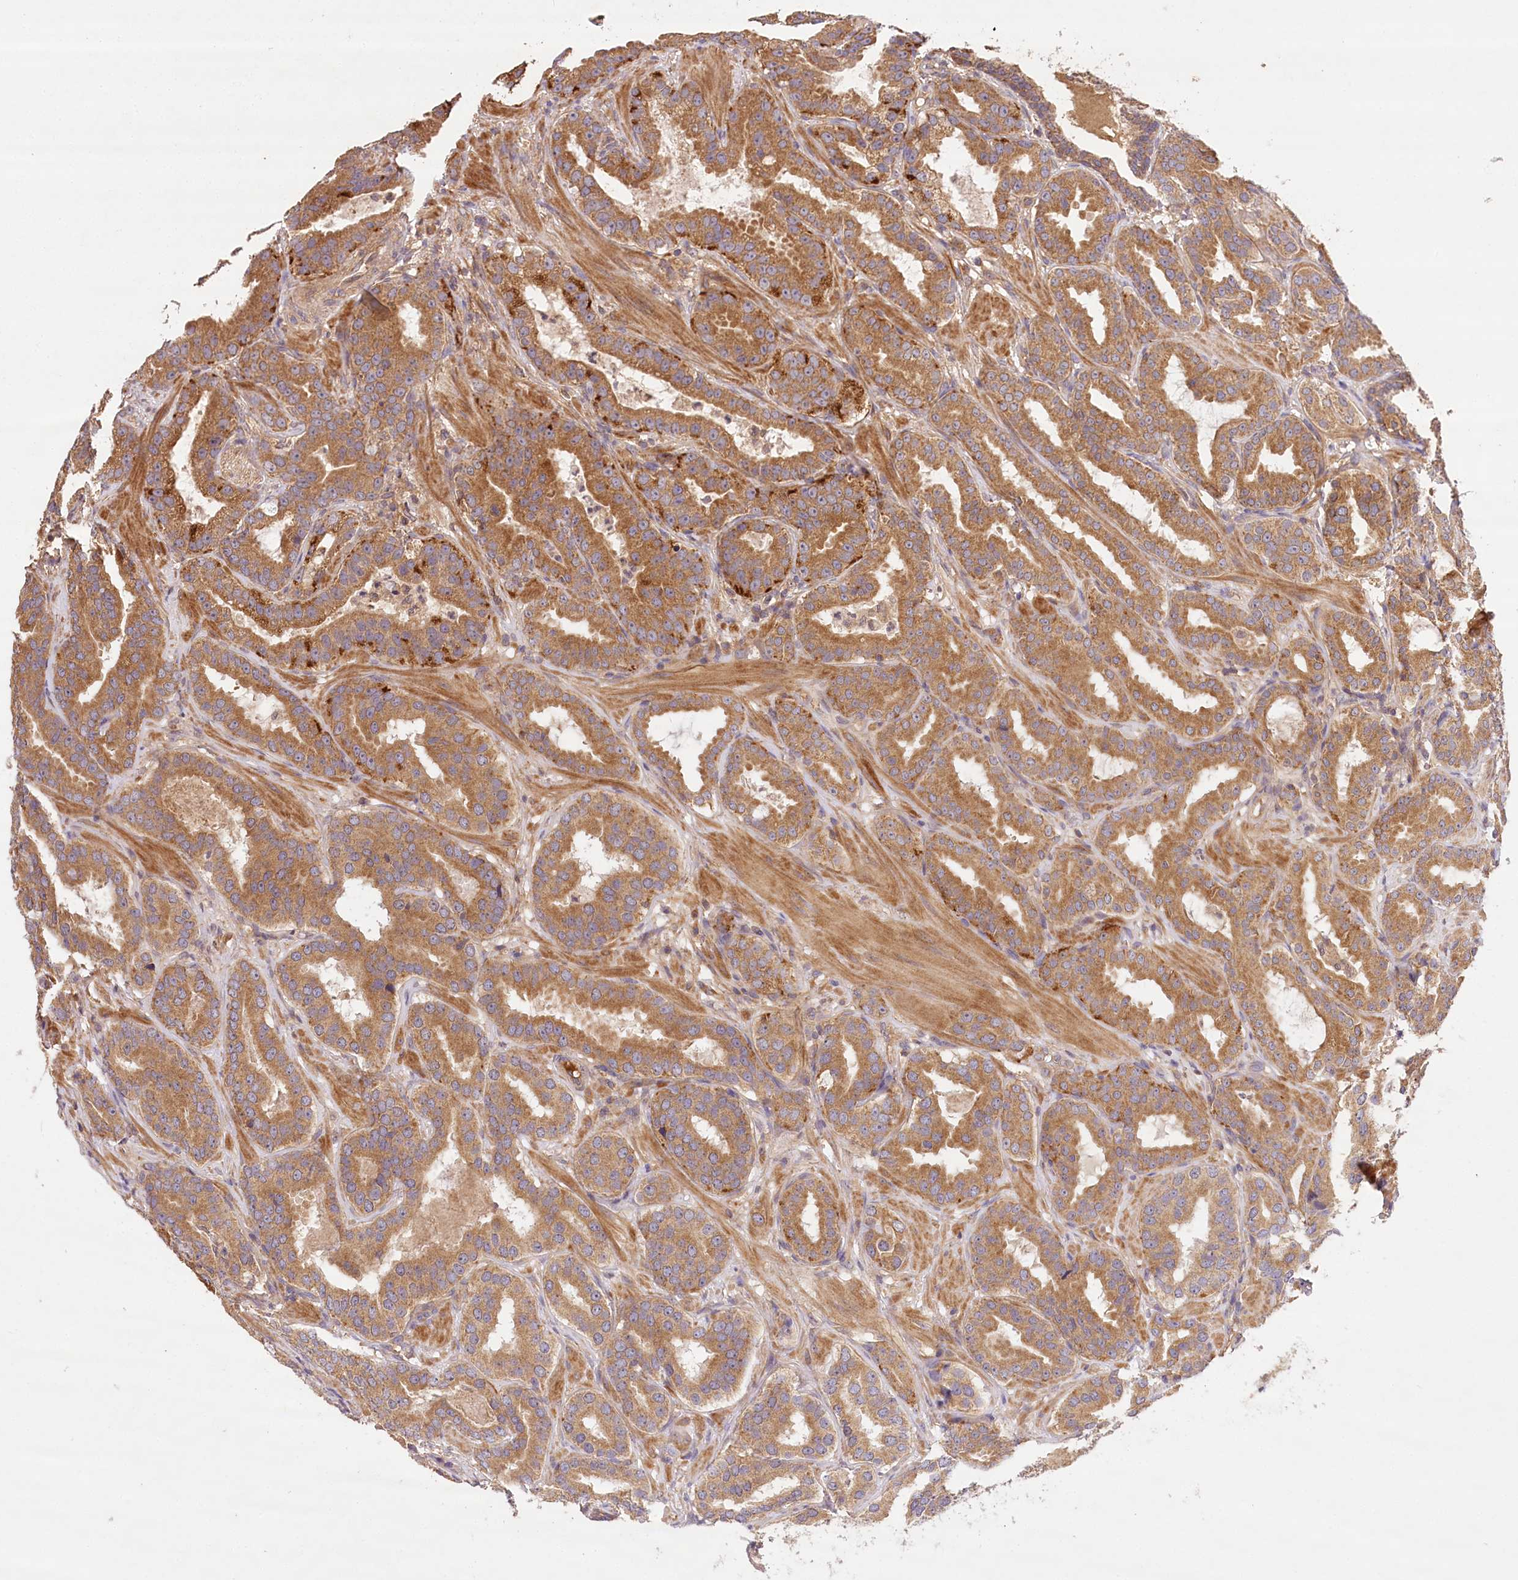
{"staining": {"intensity": "strong", "quantity": ">75%", "location": "cytoplasmic/membranous"}, "tissue": "prostate cancer", "cell_type": "Tumor cells", "image_type": "cancer", "snomed": [{"axis": "morphology", "description": "Adenocarcinoma, Low grade"}, {"axis": "topography", "description": "Prostate"}], "caption": "A brown stain shows strong cytoplasmic/membranous positivity of a protein in prostate low-grade adenocarcinoma tumor cells. (Brightfield microscopy of DAB IHC at high magnification).", "gene": "LSS", "patient": {"sex": "male", "age": 59}}